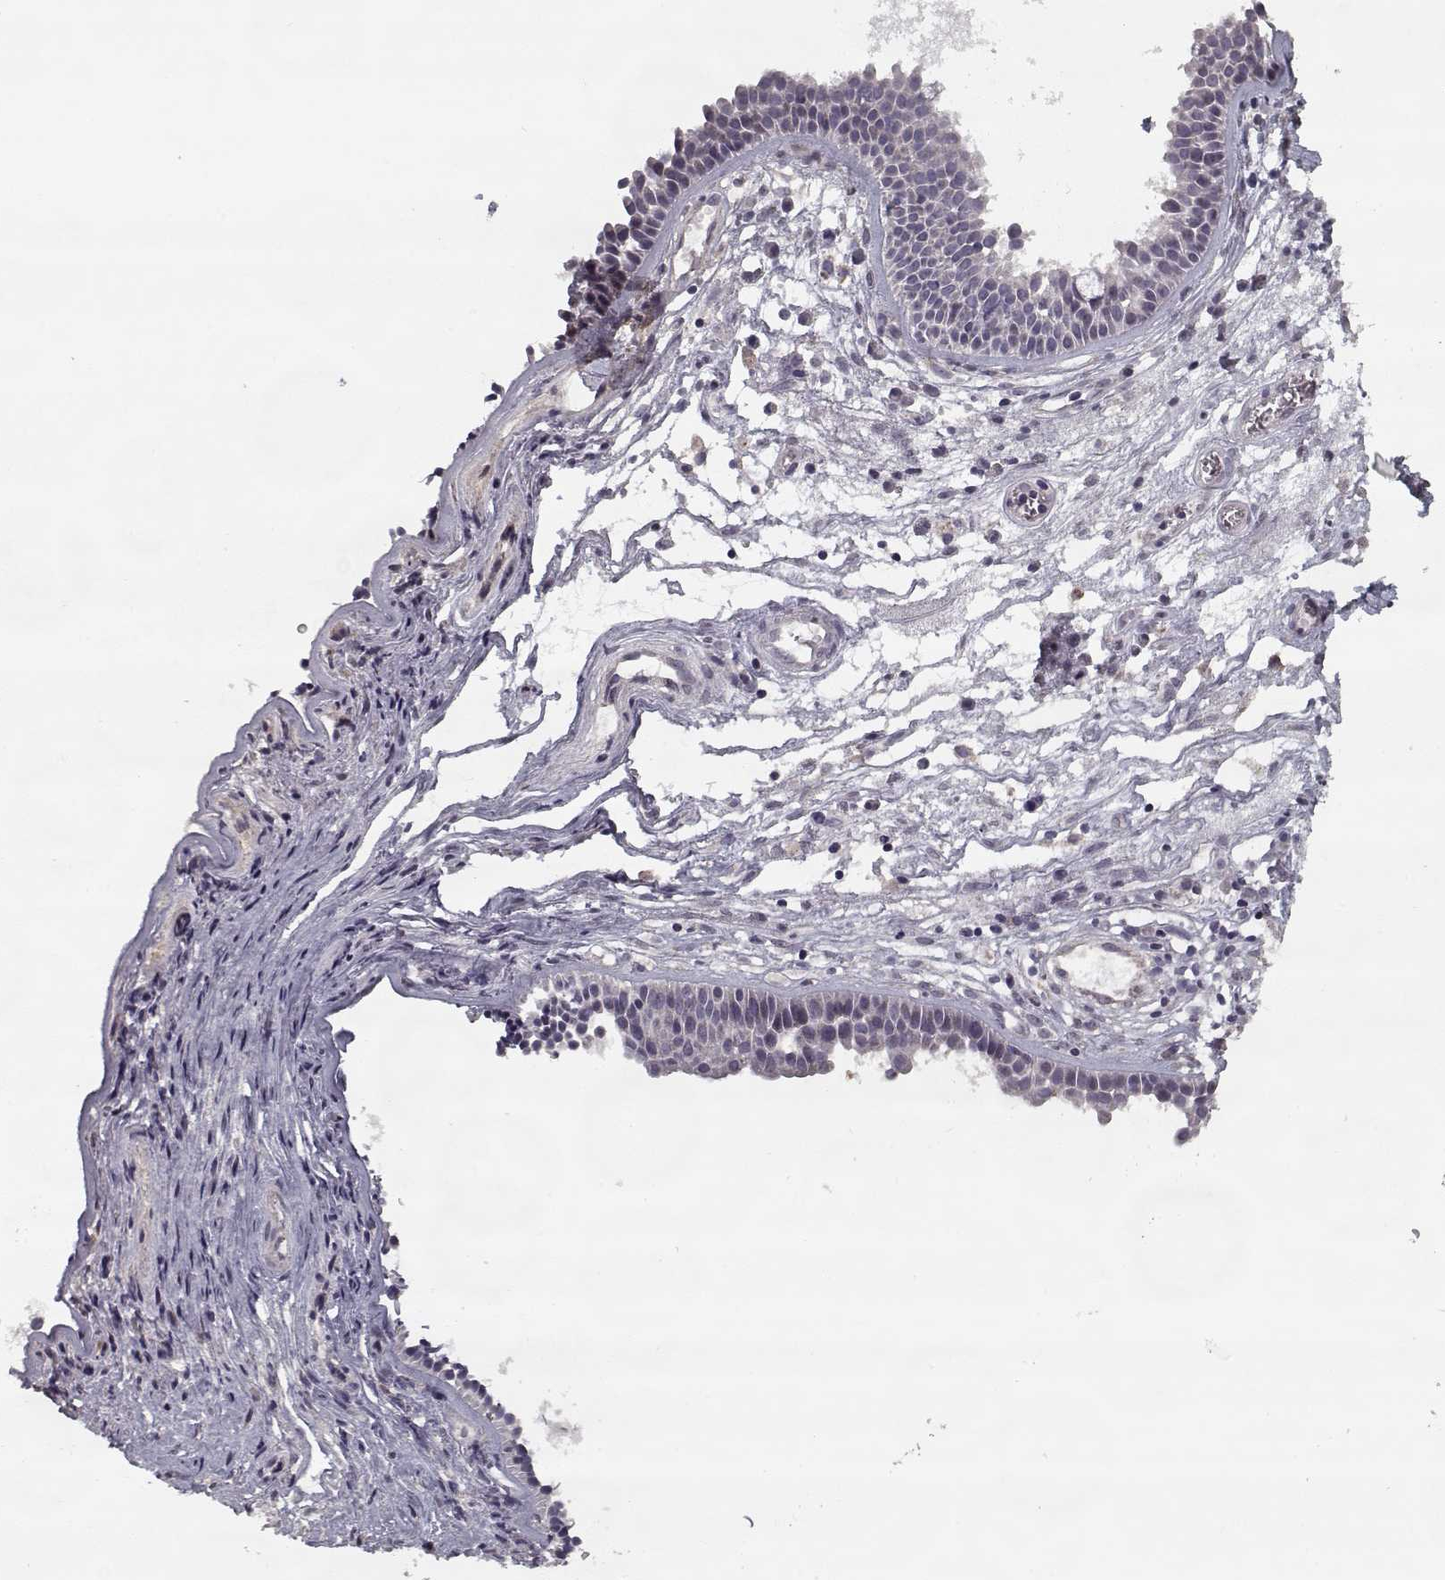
{"staining": {"intensity": "negative", "quantity": "none", "location": "none"}, "tissue": "nasopharynx", "cell_type": "Respiratory epithelial cells", "image_type": "normal", "snomed": [{"axis": "morphology", "description": "Normal tissue, NOS"}, {"axis": "topography", "description": "Nasopharynx"}], "caption": "Protein analysis of unremarkable nasopharynx reveals no significant staining in respiratory epithelial cells.", "gene": "LAMA2", "patient": {"sex": "male", "age": 31}}